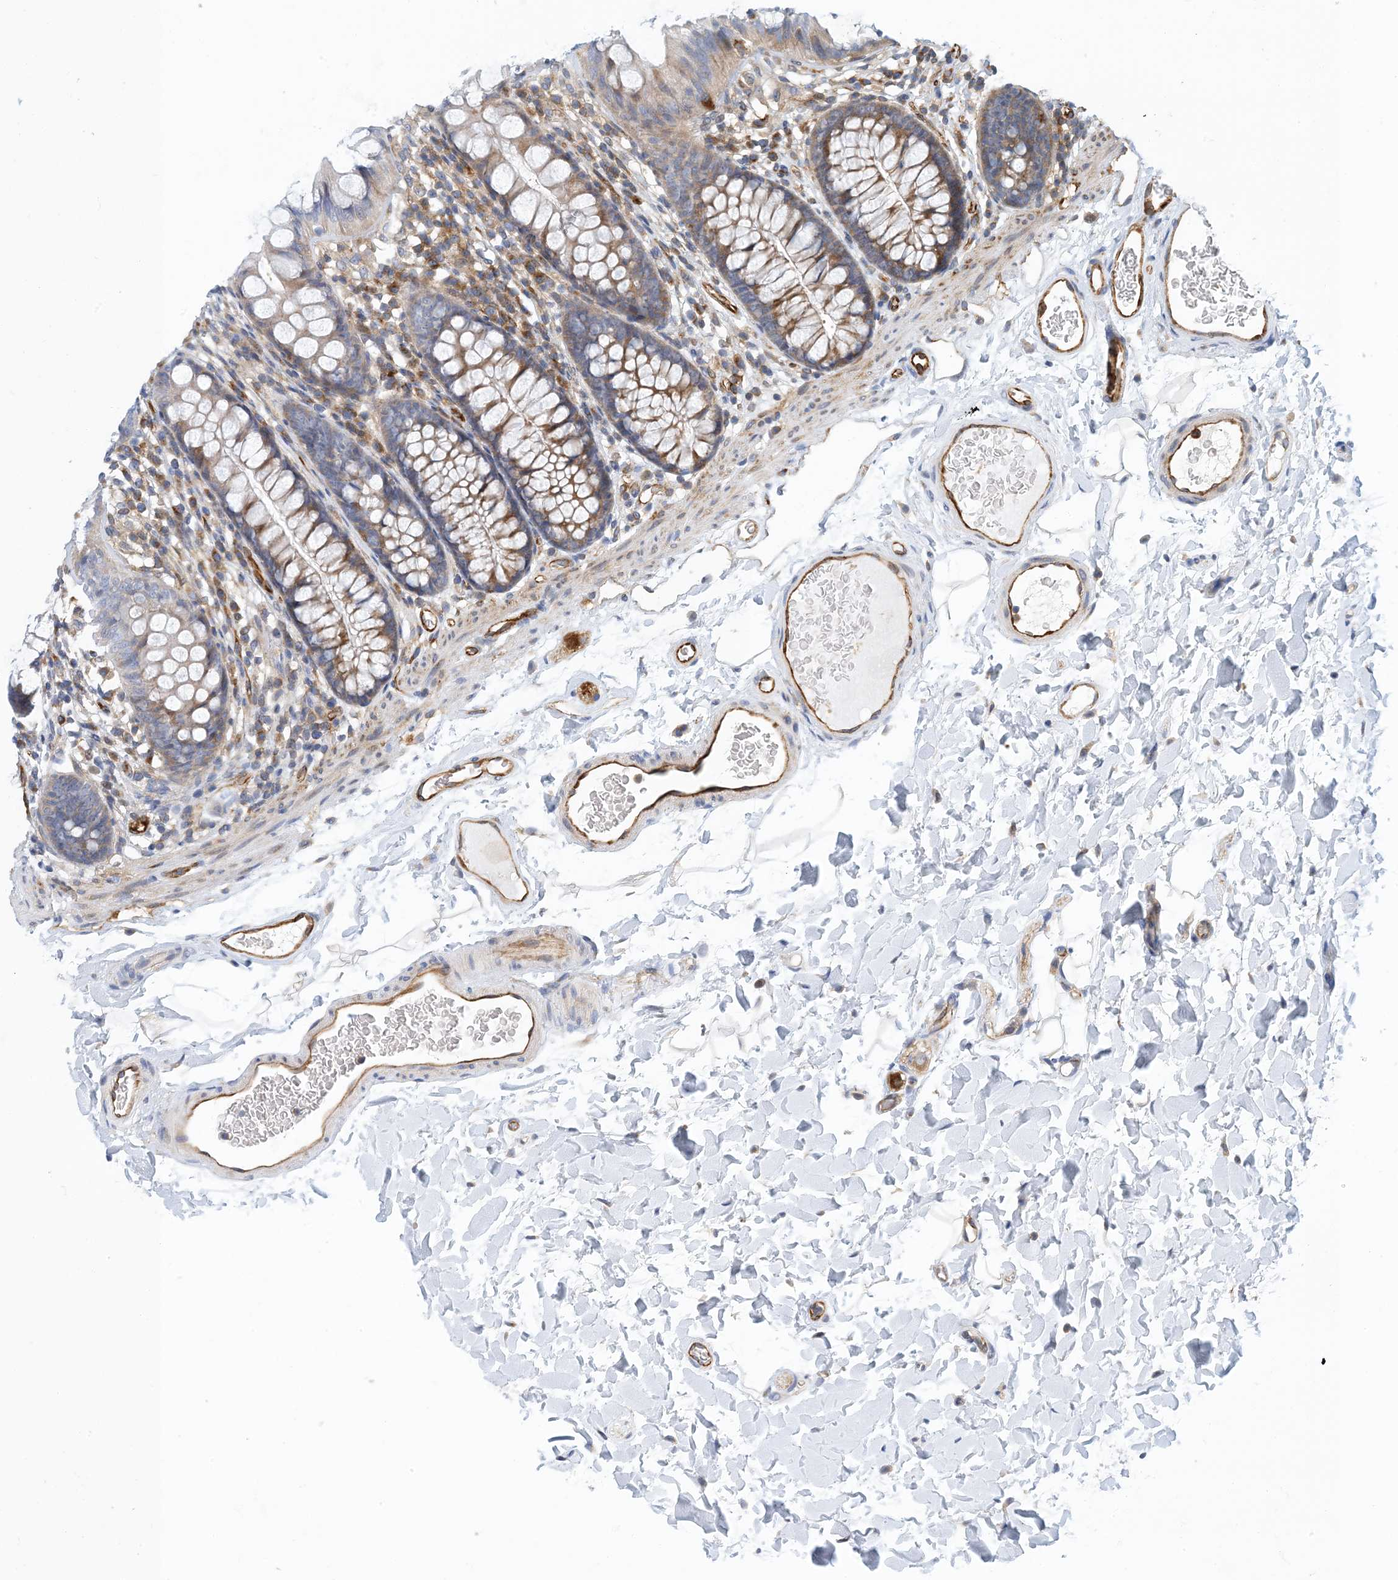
{"staining": {"intensity": "moderate", "quantity": ">75%", "location": "cytoplasmic/membranous"}, "tissue": "colon", "cell_type": "Endothelial cells", "image_type": "normal", "snomed": [{"axis": "morphology", "description": "Normal tissue, NOS"}, {"axis": "topography", "description": "Colon"}], "caption": "Approximately >75% of endothelial cells in unremarkable human colon demonstrate moderate cytoplasmic/membranous protein positivity as visualized by brown immunohistochemical staining.", "gene": "PCDHA2", "patient": {"sex": "female", "age": 62}}